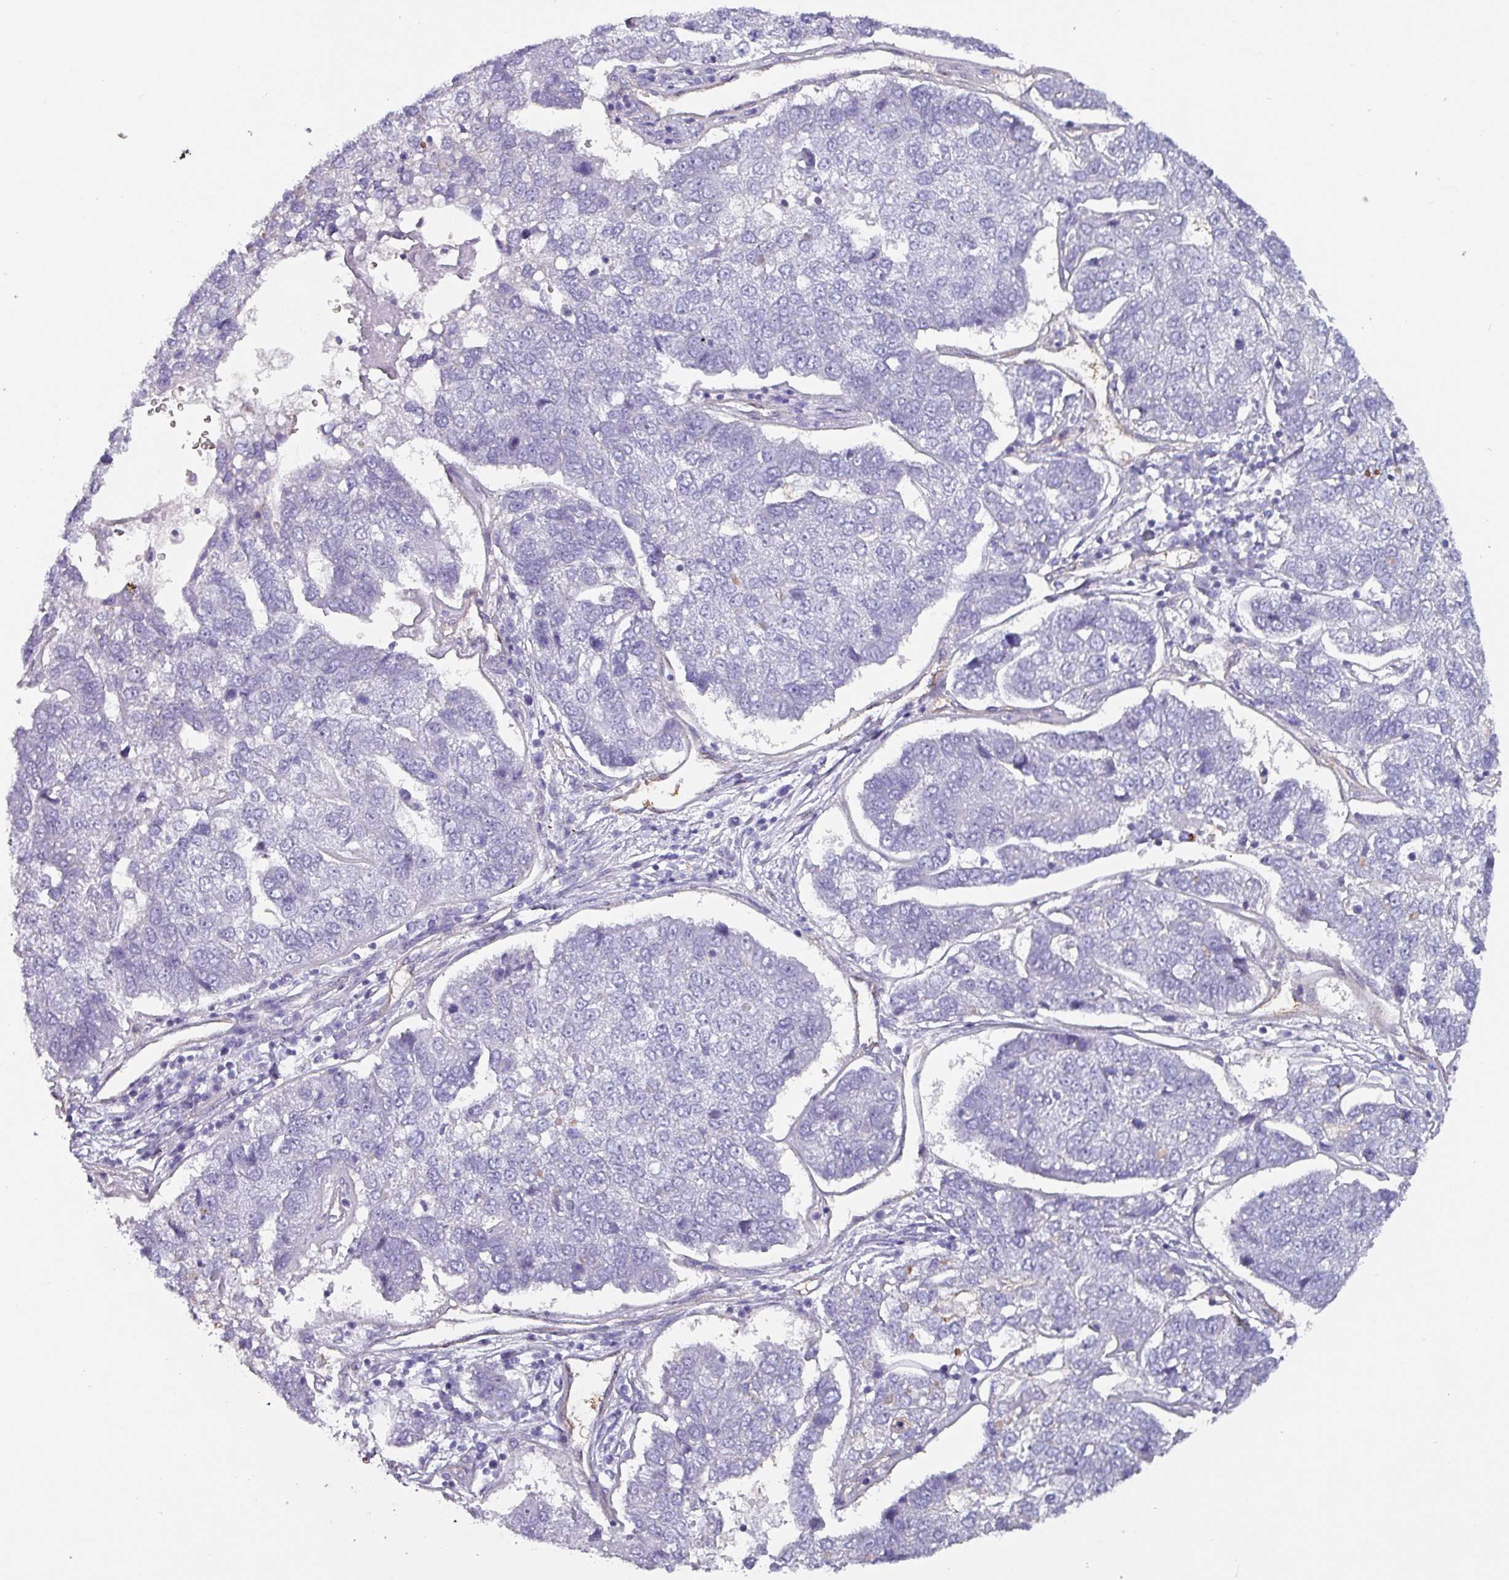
{"staining": {"intensity": "negative", "quantity": "none", "location": "none"}, "tissue": "pancreatic cancer", "cell_type": "Tumor cells", "image_type": "cancer", "snomed": [{"axis": "morphology", "description": "Adenocarcinoma, NOS"}, {"axis": "topography", "description": "Pancreas"}], "caption": "An image of pancreatic adenocarcinoma stained for a protein shows no brown staining in tumor cells.", "gene": "ZNF816-ZNF321P", "patient": {"sex": "female", "age": 61}}